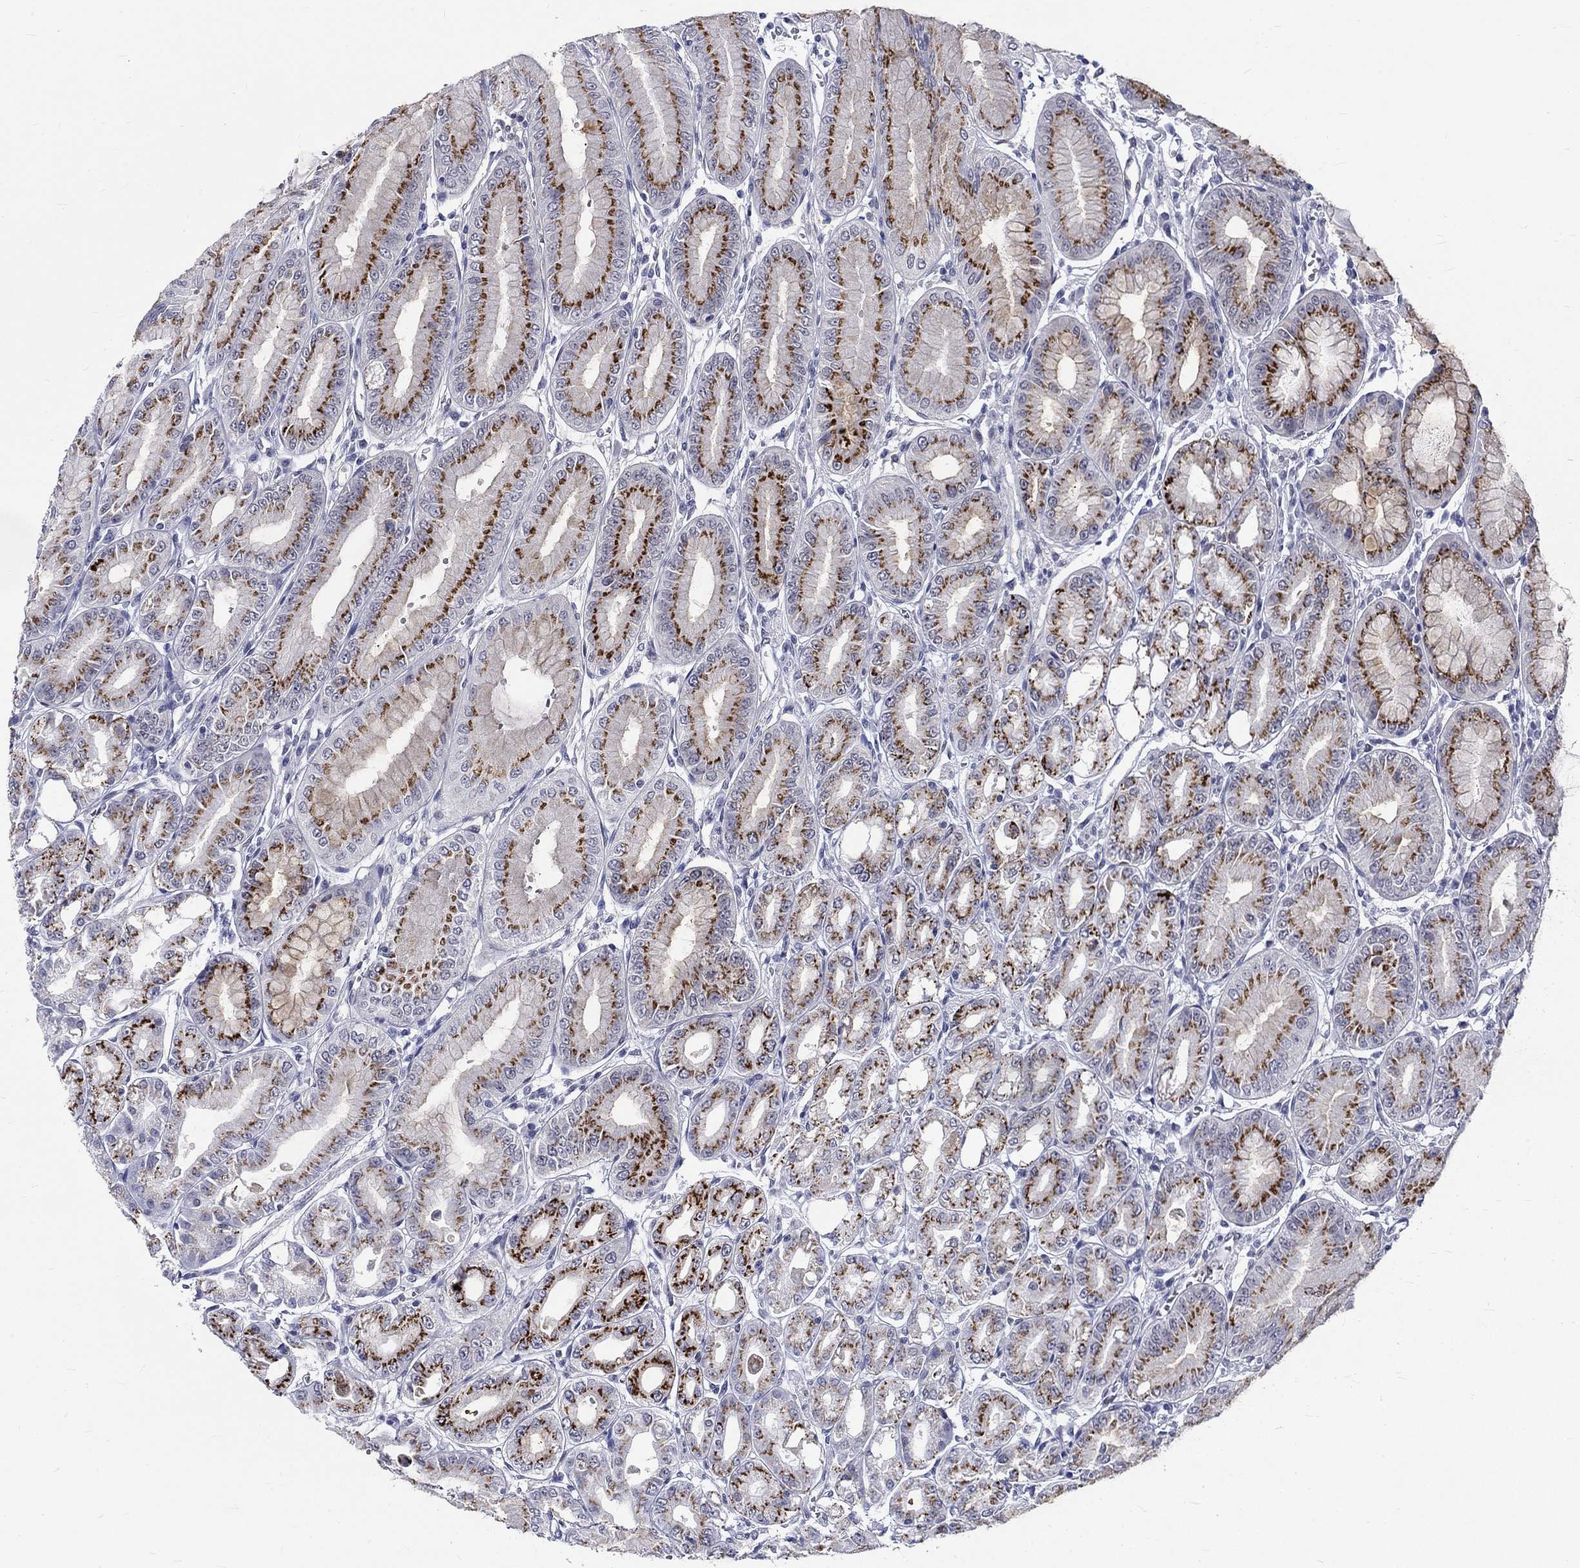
{"staining": {"intensity": "strong", "quantity": "25%-75%", "location": "cytoplasmic/membranous"}, "tissue": "stomach", "cell_type": "Glandular cells", "image_type": "normal", "snomed": [{"axis": "morphology", "description": "Normal tissue, NOS"}, {"axis": "topography", "description": "Stomach, lower"}], "caption": "Glandular cells display strong cytoplasmic/membranous positivity in approximately 25%-75% of cells in unremarkable stomach.", "gene": "ST6GALNAC1", "patient": {"sex": "male", "age": 71}}